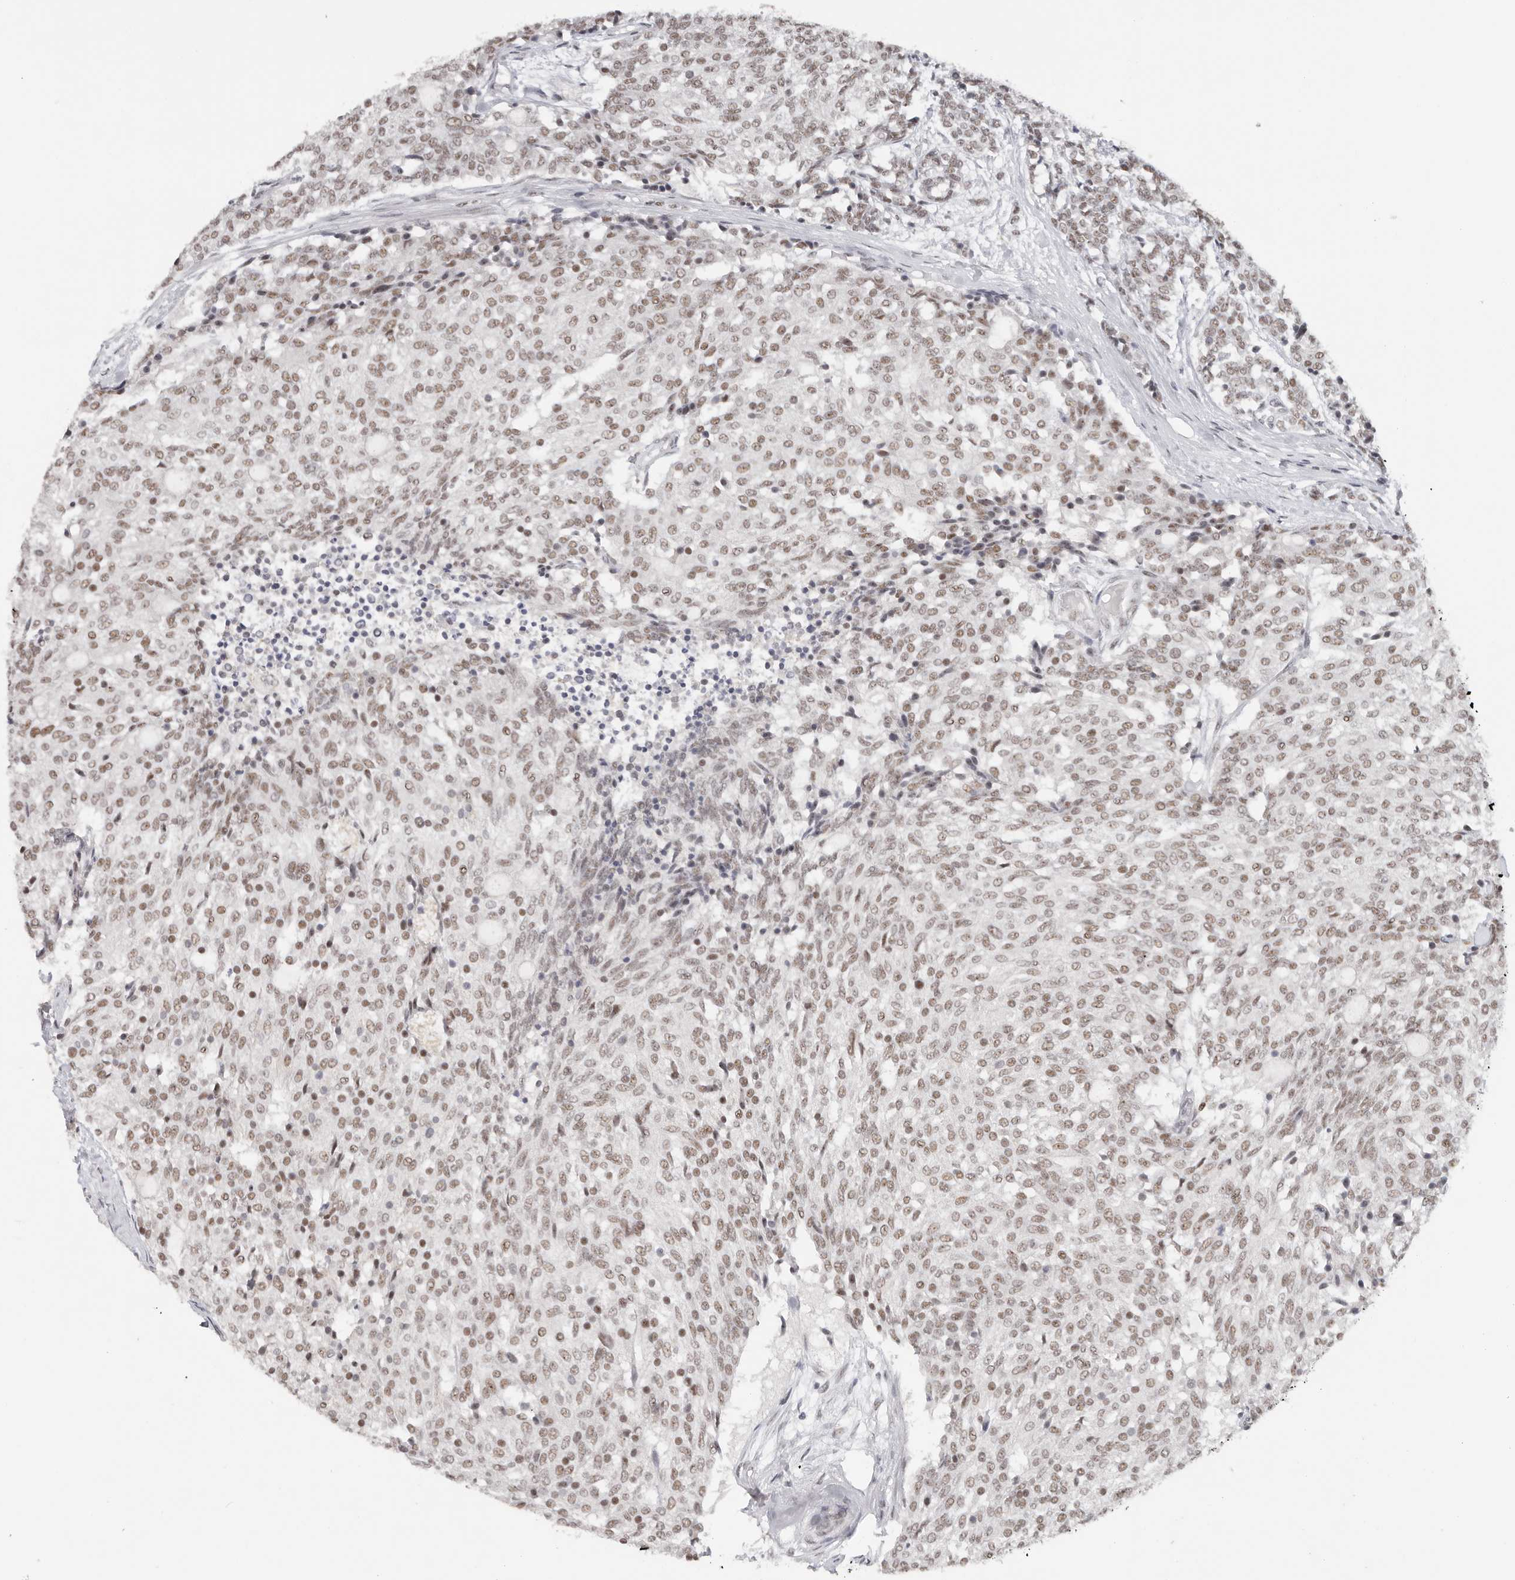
{"staining": {"intensity": "moderate", "quantity": "25%-75%", "location": "nuclear"}, "tissue": "carcinoid", "cell_type": "Tumor cells", "image_type": "cancer", "snomed": [{"axis": "morphology", "description": "Carcinoid, malignant, NOS"}, {"axis": "topography", "description": "Pancreas"}], "caption": "IHC histopathology image of carcinoid (malignant) stained for a protein (brown), which shows medium levels of moderate nuclear expression in approximately 25%-75% of tumor cells.", "gene": "LARP7", "patient": {"sex": "female", "age": 54}}